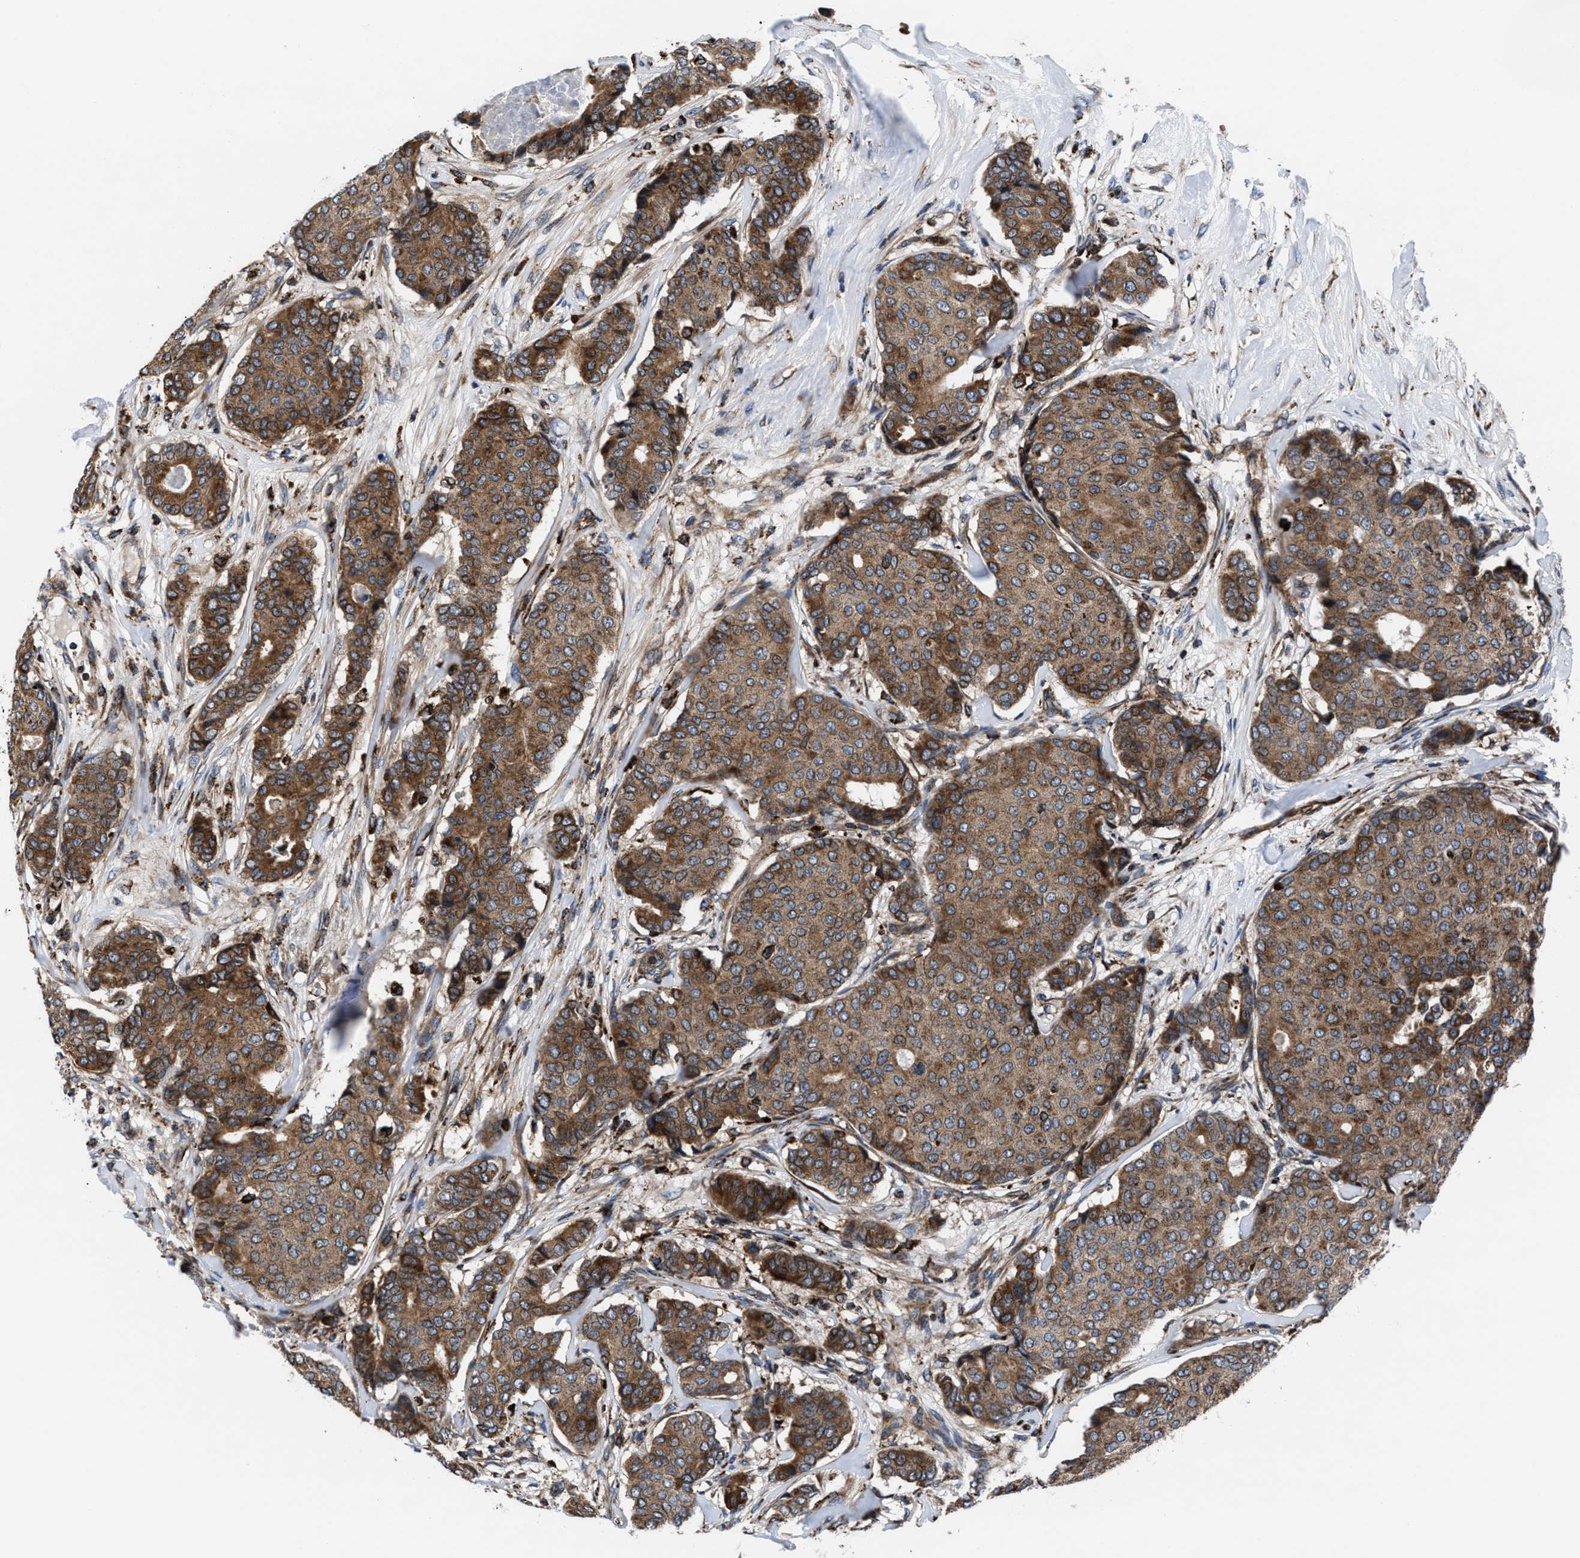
{"staining": {"intensity": "moderate", "quantity": ">75%", "location": "cytoplasmic/membranous"}, "tissue": "breast cancer", "cell_type": "Tumor cells", "image_type": "cancer", "snomed": [{"axis": "morphology", "description": "Duct carcinoma"}, {"axis": "topography", "description": "Breast"}], "caption": "DAB immunohistochemical staining of human breast infiltrating ductal carcinoma exhibits moderate cytoplasmic/membranous protein staining in approximately >75% of tumor cells.", "gene": "PRR15L", "patient": {"sex": "female", "age": 75}}